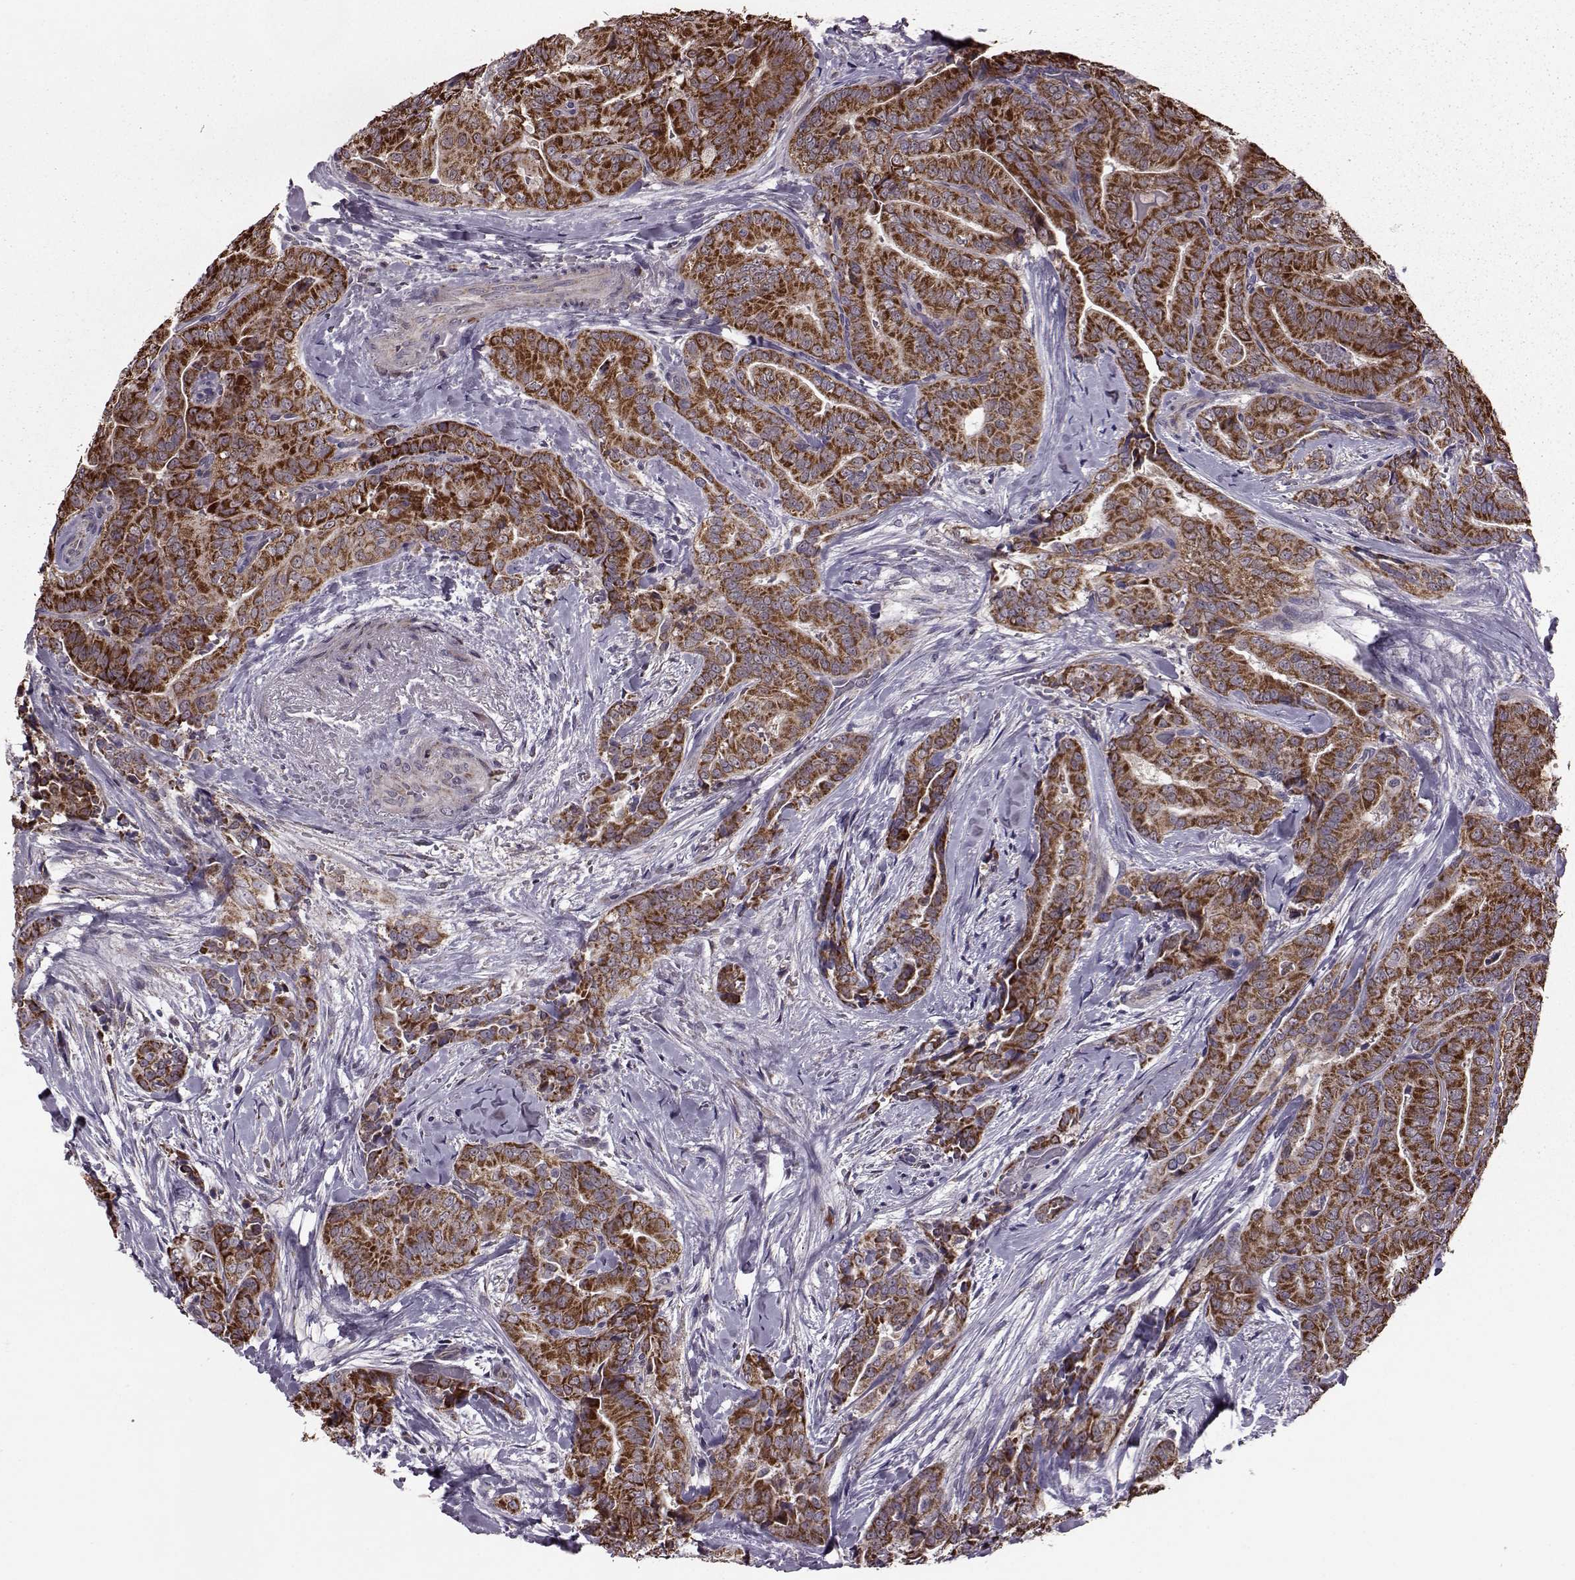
{"staining": {"intensity": "strong", "quantity": ">75%", "location": "cytoplasmic/membranous"}, "tissue": "thyroid cancer", "cell_type": "Tumor cells", "image_type": "cancer", "snomed": [{"axis": "morphology", "description": "Papillary adenocarcinoma, NOS"}, {"axis": "topography", "description": "Thyroid gland"}], "caption": "About >75% of tumor cells in papillary adenocarcinoma (thyroid) reveal strong cytoplasmic/membranous protein staining as visualized by brown immunohistochemical staining.", "gene": "PUDP", "patient": {"sex": "male", "age": 61}}